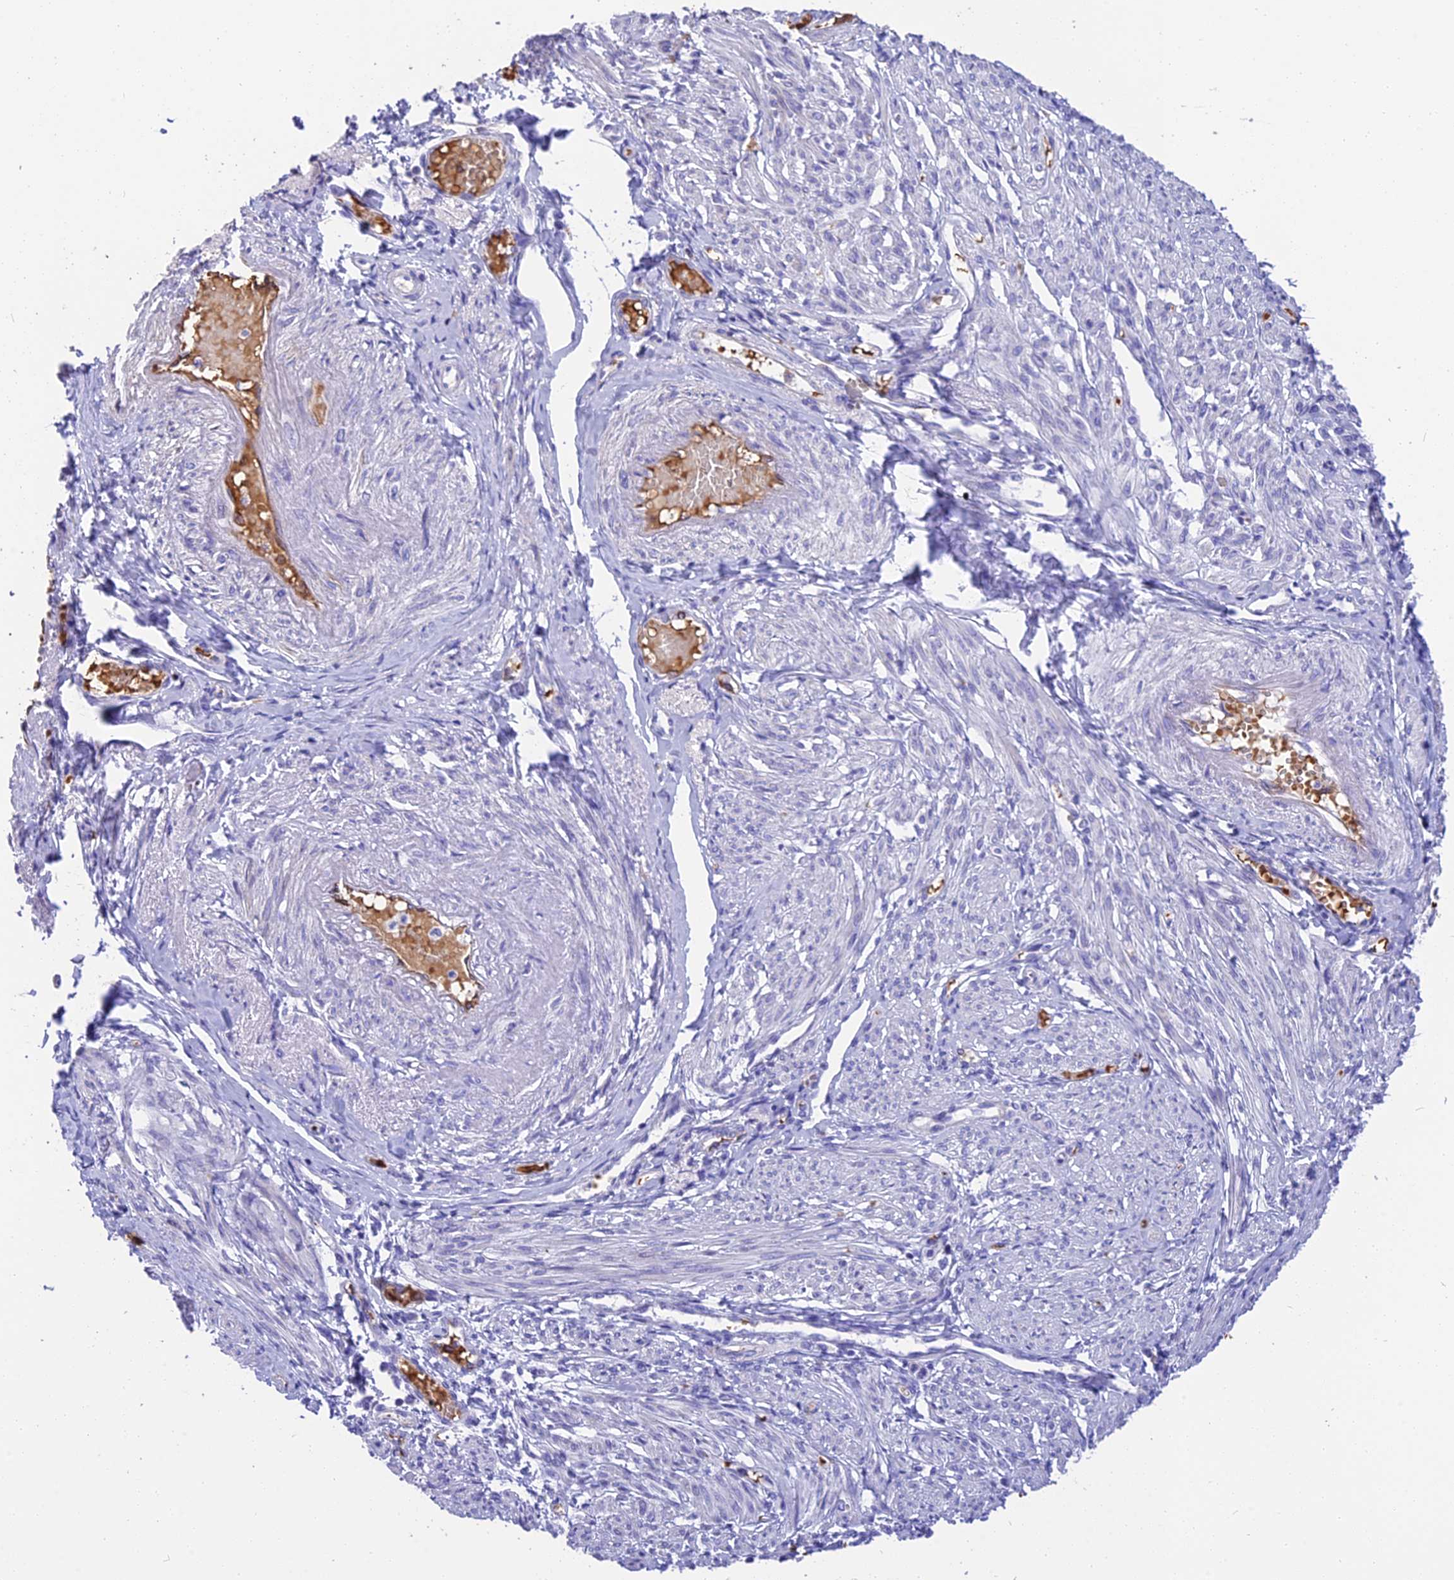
{"staining": {"intensity": "weak", "quantity": "<25%", "location": "cytoplasmic/membranous"}, "tissue": "smooth muscle", "cell_type": "Smooth muscle cells", "image_type": "normal", "snomed": [{"axis": "morphology", "description": "Normal tissue, NOS"}, {"axis": "topography", "description": "Smooth muscle"}], "caption": "Photomicrograph shows no protein staining in smooth muscle cells of unremarkable smooth muscle. (DAB immunohistochemistry (IHC), high magnification).", "gene": "TNNC2", "patient": {"sex": "female", "age": 39}}